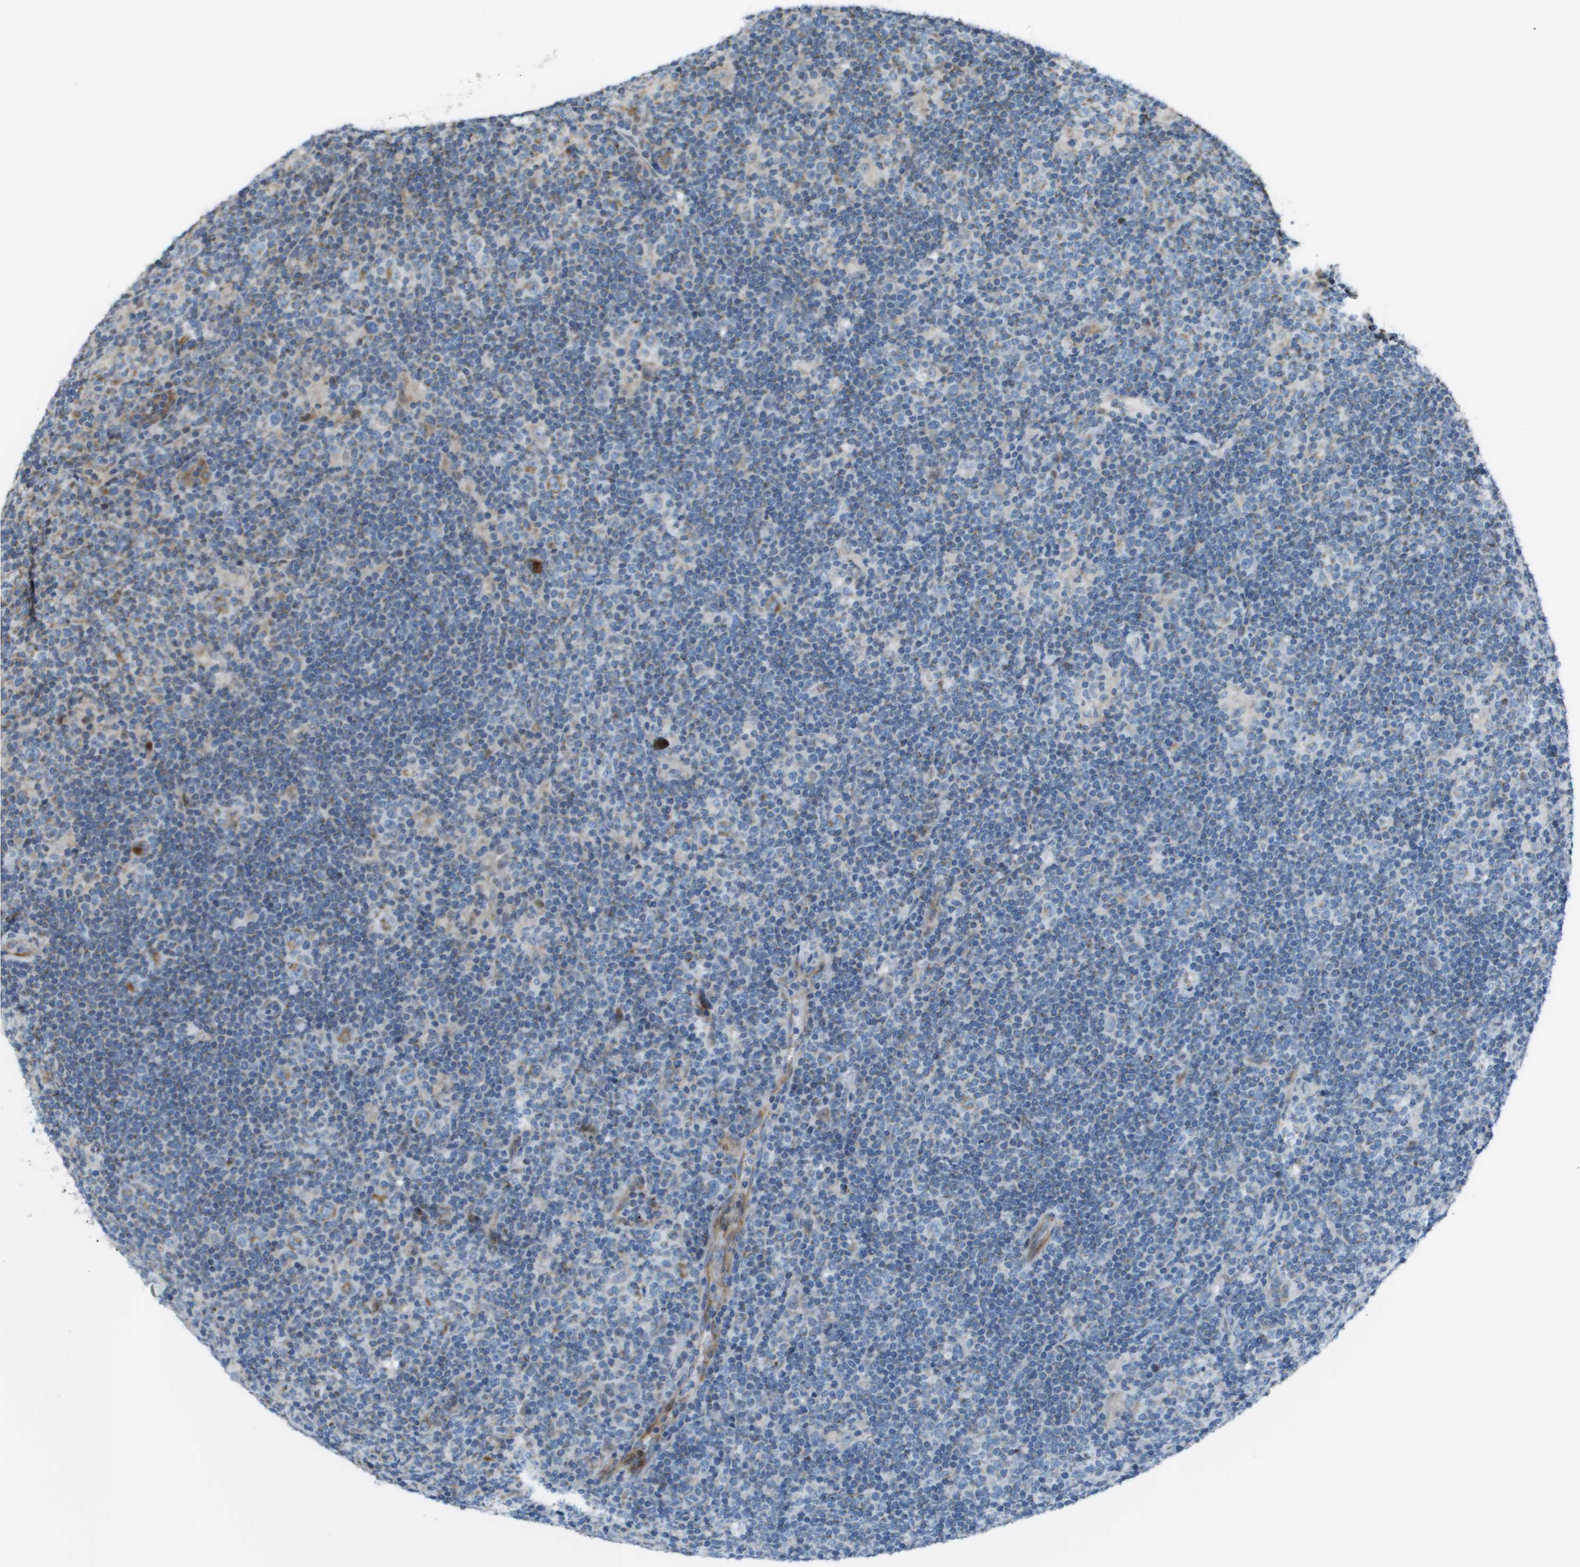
{"staining": {"intensity": "weak", "quantity": ">75%", "location": "cytoplasmic/membranous"}, "tissue": "lymphoma", "cell_type": "Tumor cells", "image_type": "cancer", "snomed": [{"axis": "morphology", "description": "Hodgkin's disease, NOS"}, {"axis": "topography", "description": "Lymph node"}], "caption": "The micrograph reveals staining of Hodgkin's disease, revealing weak cytoplasmic/membranous protein staining (brown color) within tumor cells.", "gene": "MGAT3", "patient": {"sex": "female", "age": 57}}